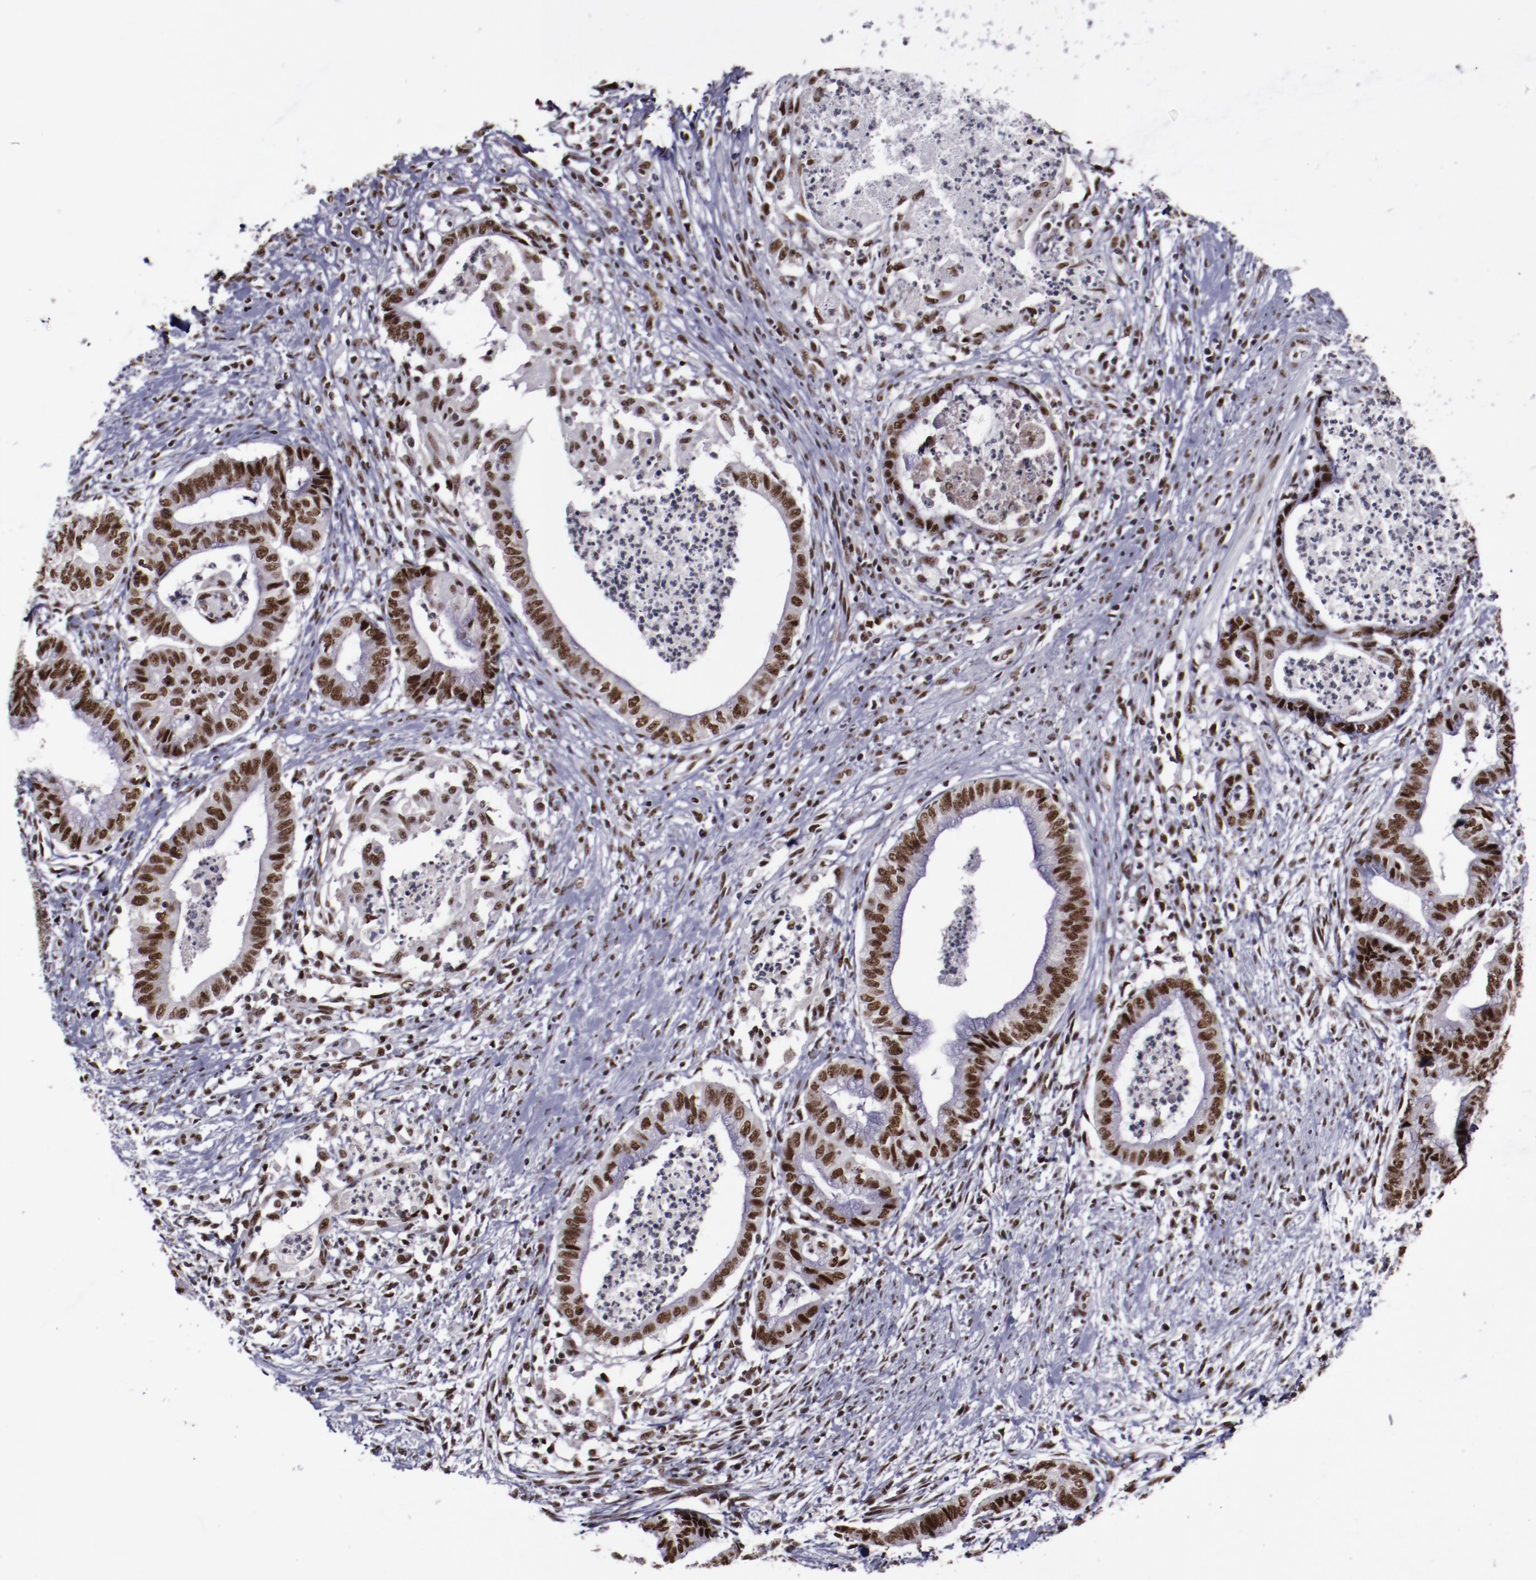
{"staining": {"intensity": "moderate", "quantity": ">75%", "location": "nuclear"}, "tissue": "endometrial cancer", "cell_type": "Tumor cells", "image_type": "cancer", "snomed": [{"axis": "morphology", "description": "Necrosis, NOS"}, {"axis": "morphology", "description": "Adenocarcinoma, NOS"}, {"axis": "topography", "description": "Endometrium"}], "caption": "Moderate nuclear staining is identified in about >75% of tumor cells in adenocarcinoma (endometrial).", "gene": "ERH", "patient": {"sex": "female", "age": 79}}